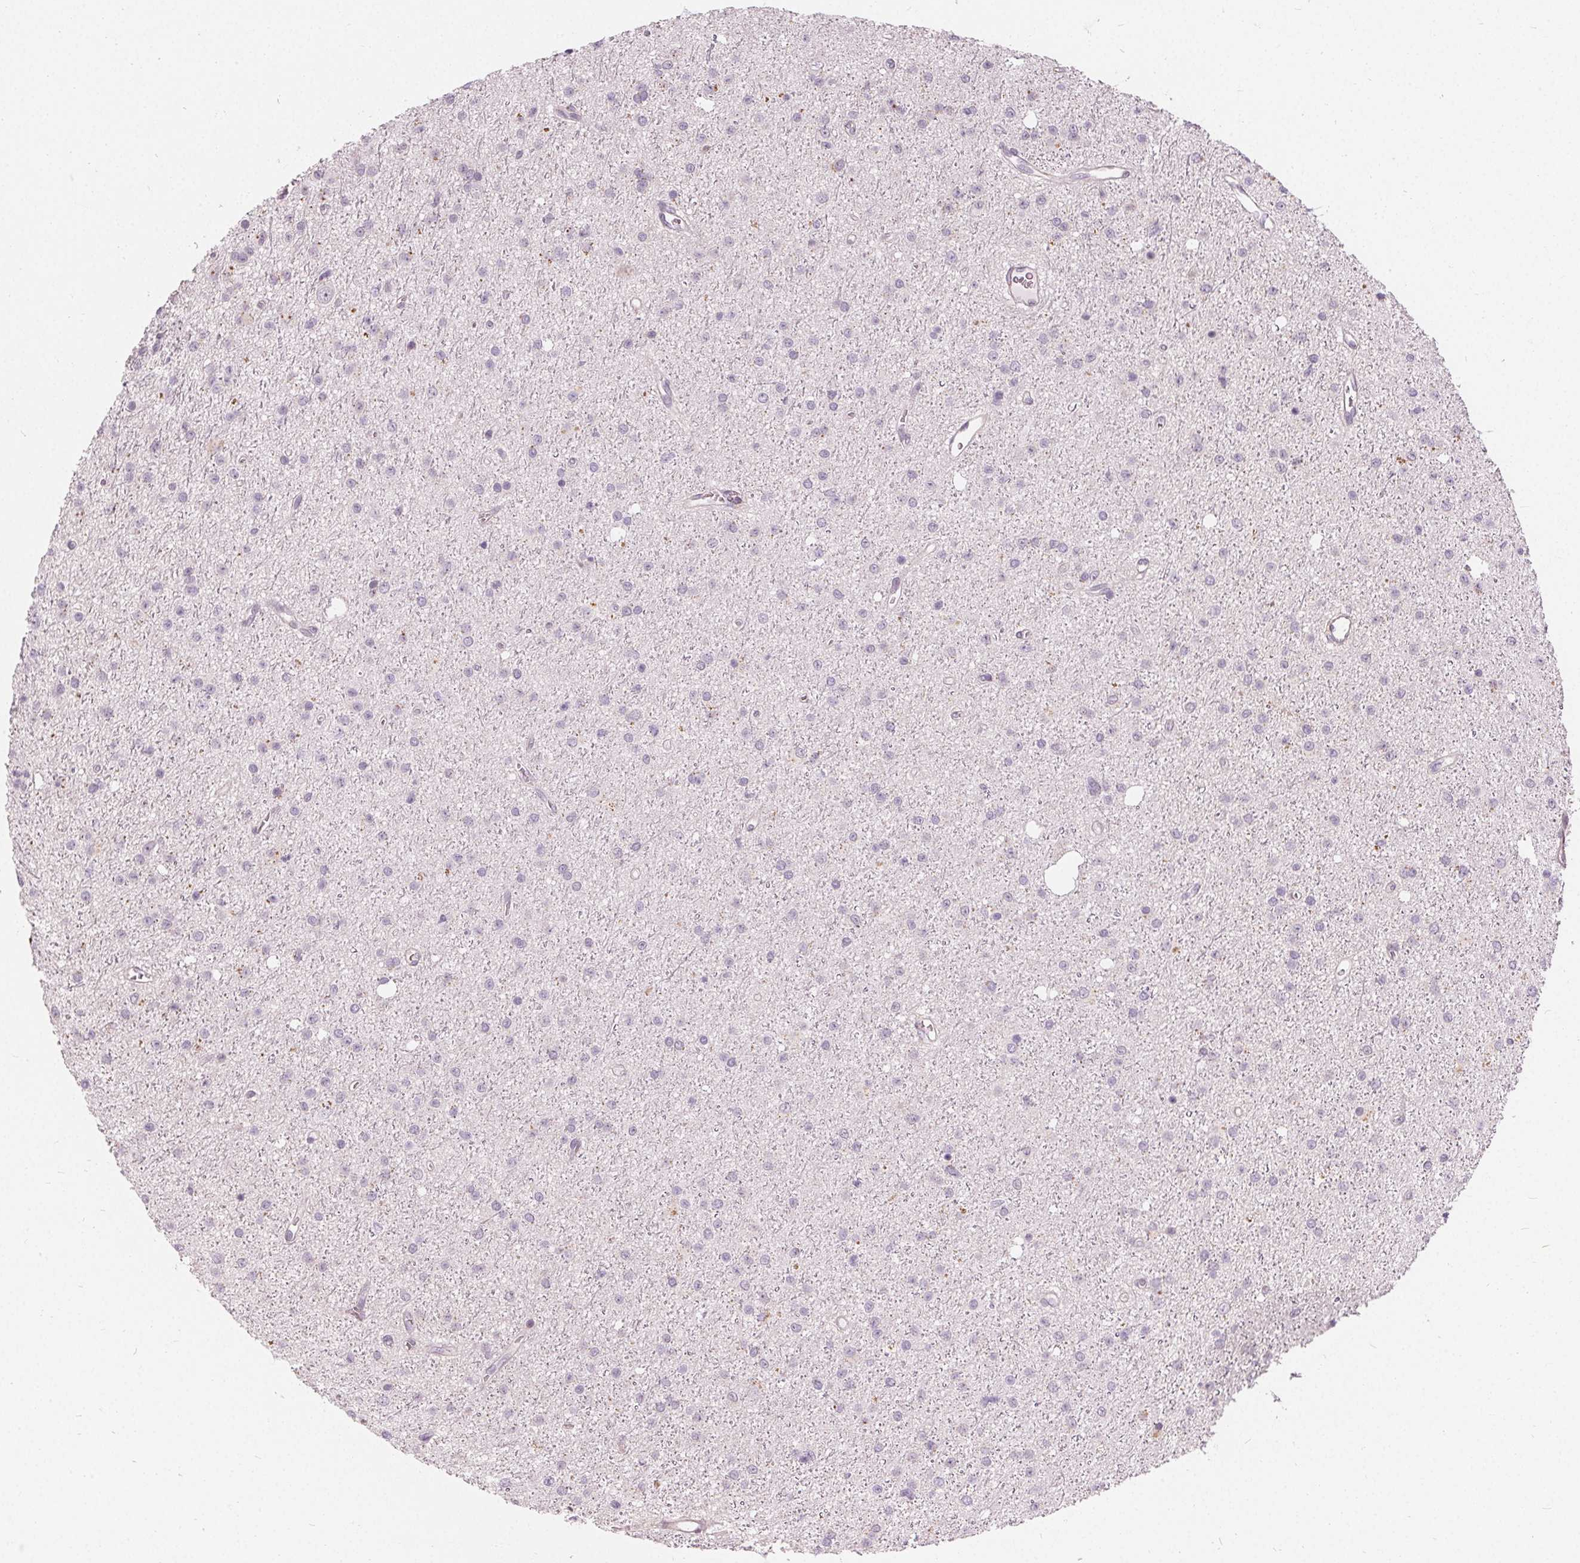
{"staining": {"intensity": "negative", "quantity": "none", "location": "none"}, "tissue": "glioma", "cell_type": "Tumor cells", "image_type": "cancer", "snomed": [{"axis": "morphology", "description": "Glioma, malignant, Low grade"}, {"axis": "topography", "description": "Brain"}], "caption": "A micrograph of malignant glioma (low-grade) stained for a protein displays no brown staining in tumor cells.", "gene": "HOPX", "patient": {"sex": "male", "age": 27}}